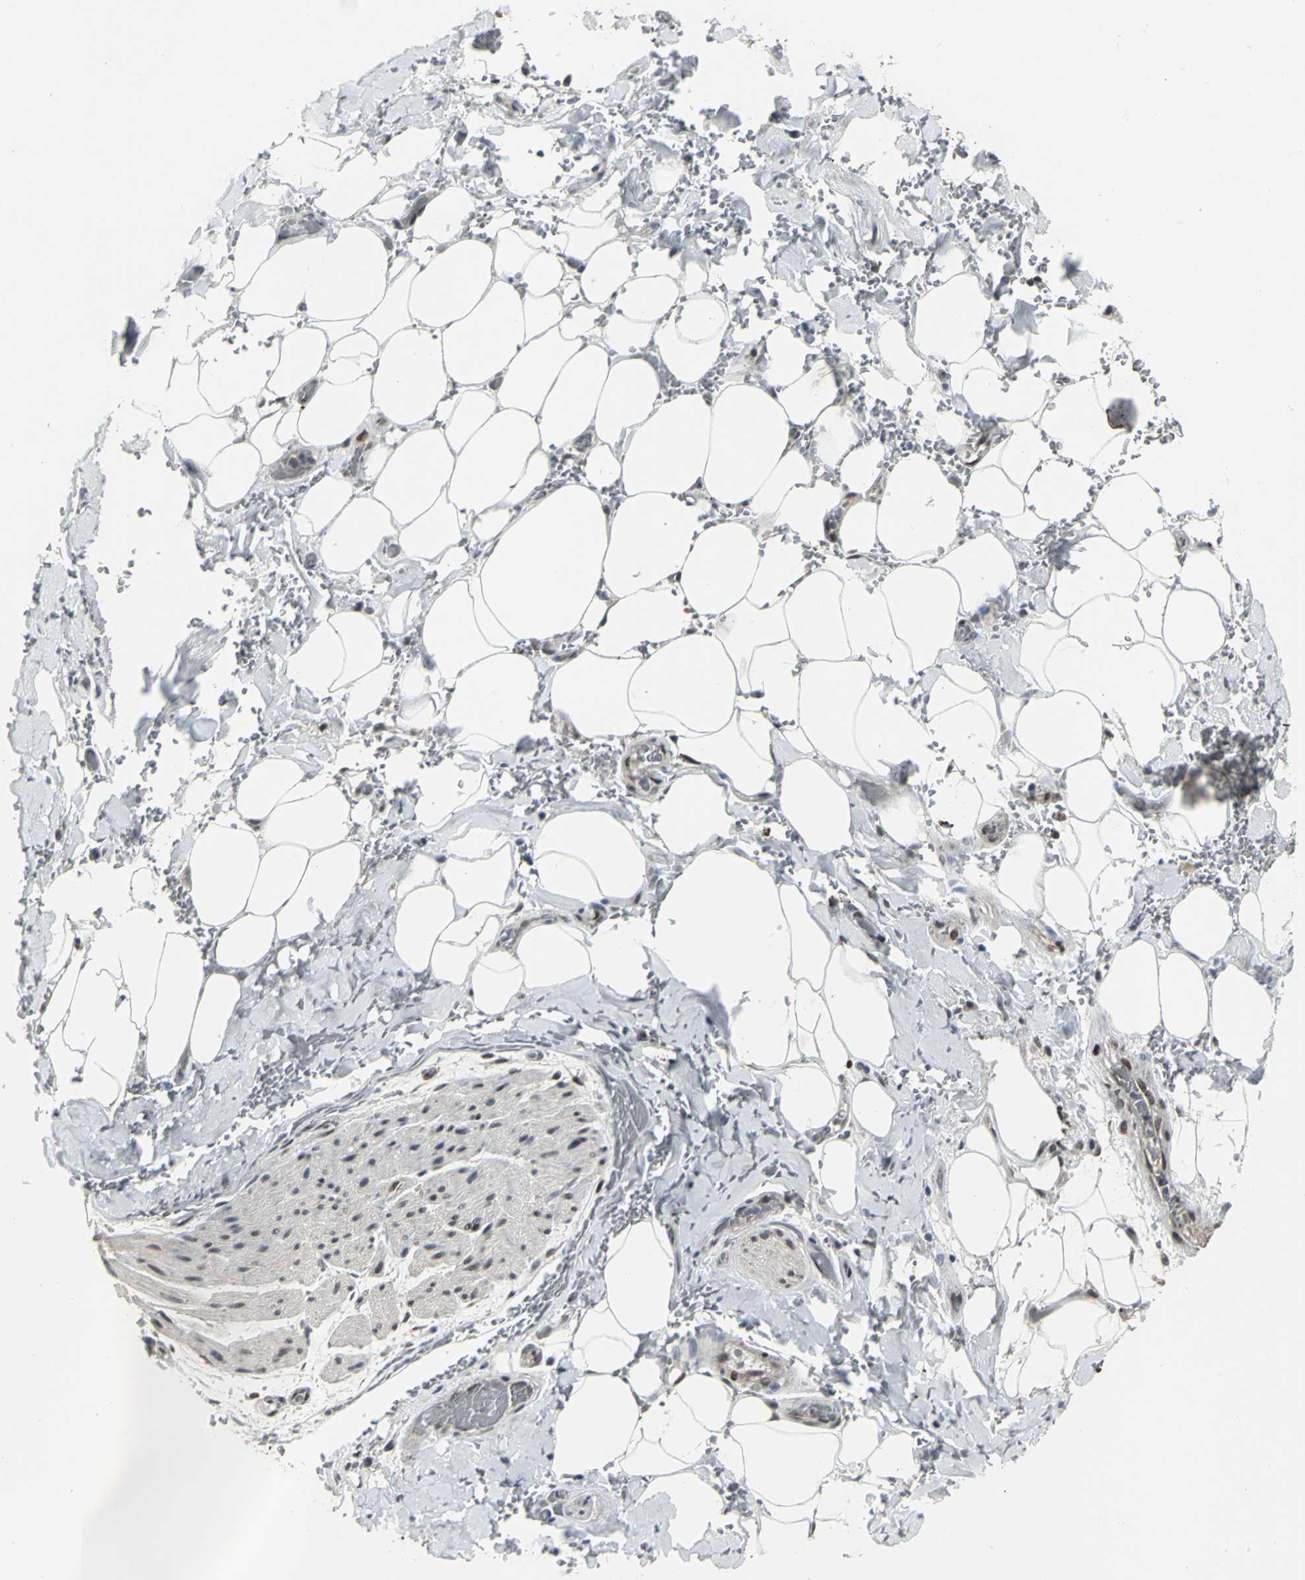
{"staining": {"intensity": "moderate", "quantity": ">75%", "location": "nuclear"}, "tissue": "adipose tissue", "cell_type": "Adipocytes", "image_type": "normal", "snomed": [{"axis": "morphology", "description": "Normal tissue, NOS"}, {"axis": "morphology", "description": "Cholangiocarcinoma"}, {"axis": "topography", "description": "Liver"}, {"axis": "topography", "description": "Peripheral nerve tissue"}], "caption": "Normal adipose tissue demonstrates moderate nuclear staining in approximately >75% of adipocytes.", "gene": "SRF", "patient": {"sex": "male", "age": 50}}